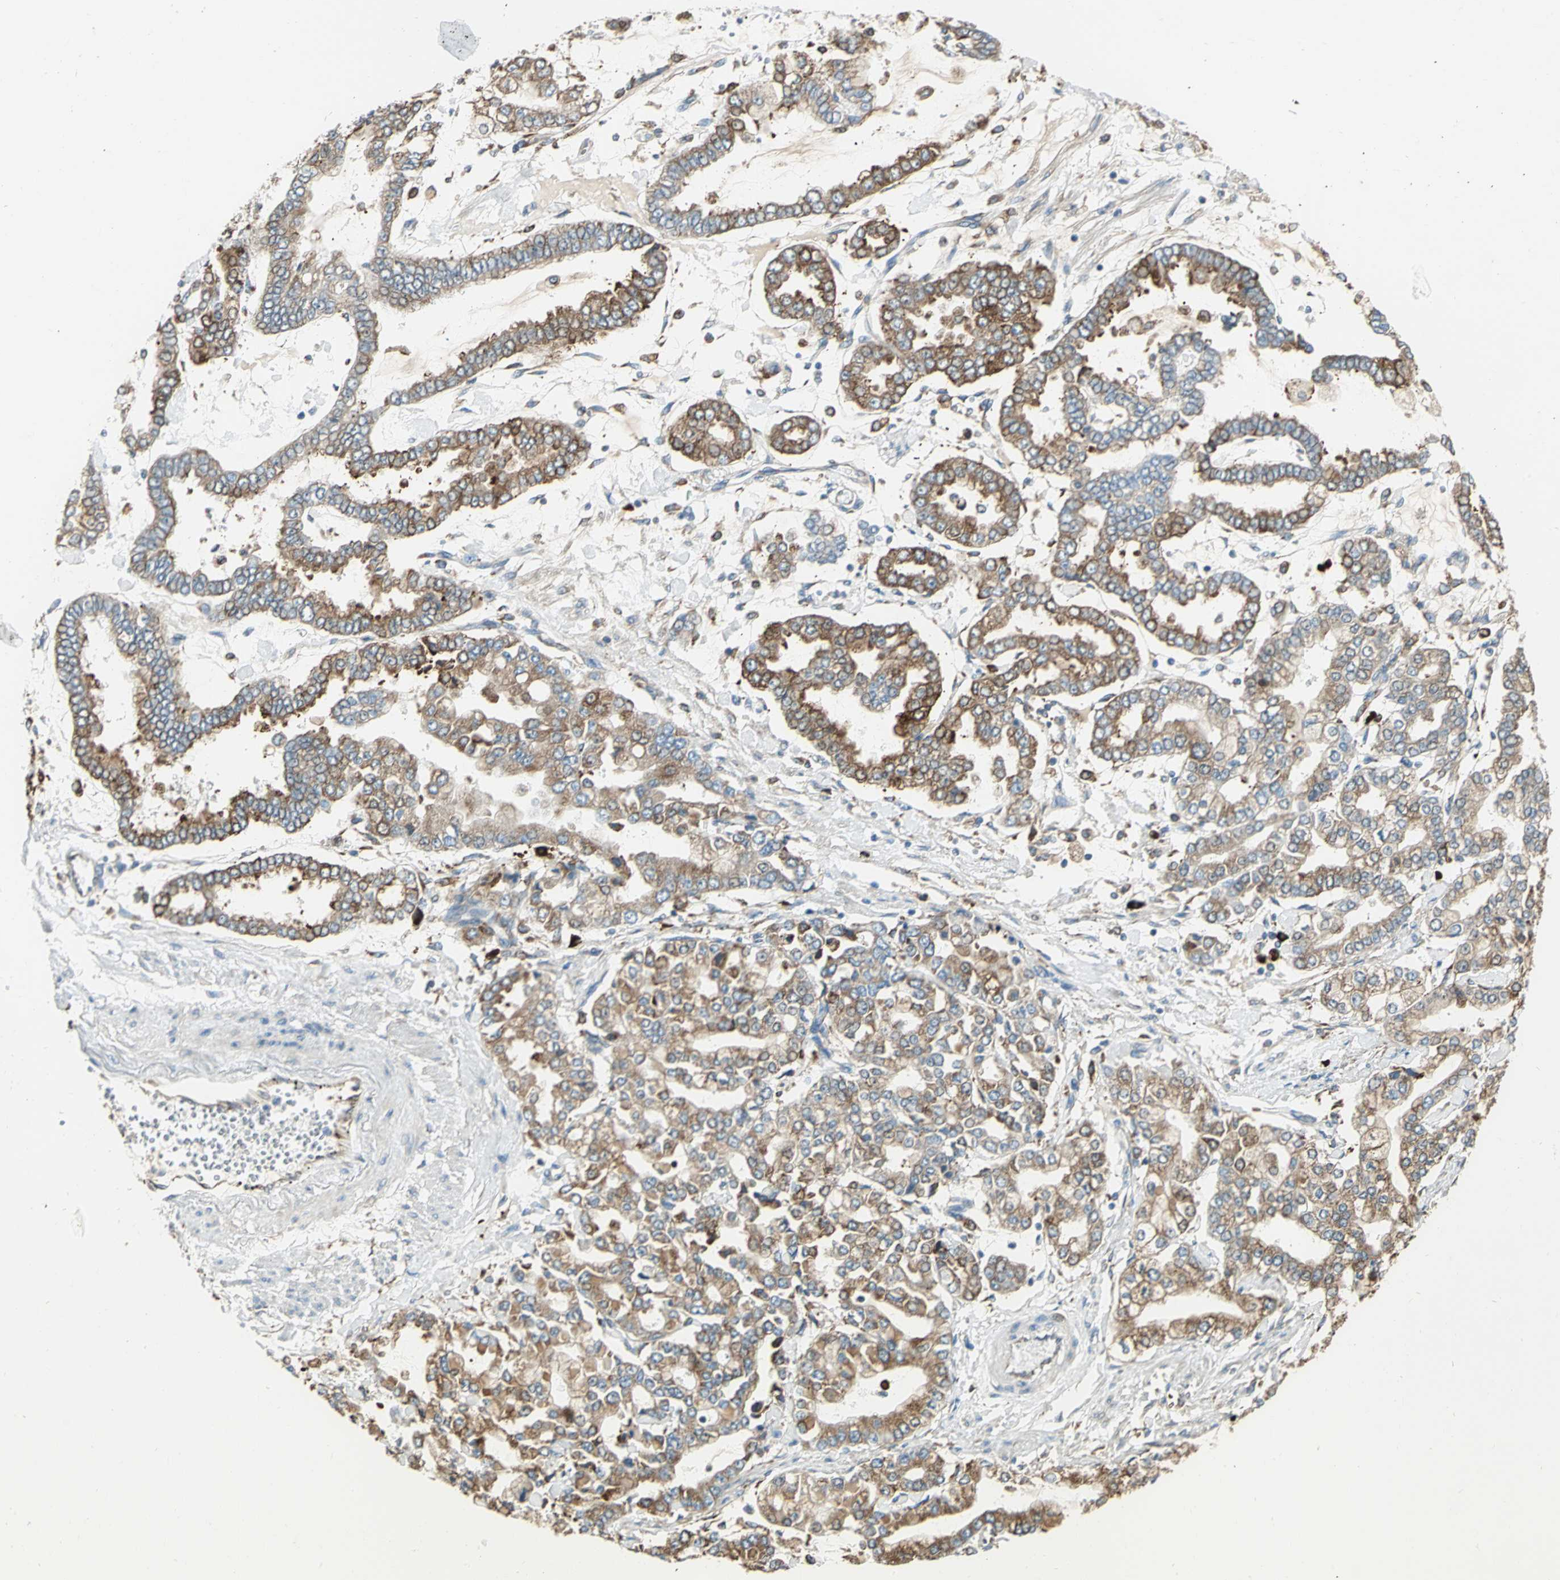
{"staining": {"intensity": "moderate", "quantity": ">75%", "location": "cytoplasmic/membranous"}, "tissue": "stomach cancer", "cell_type": "Tumor cells", "image_type": "cancer", "snomed": [{"axis": "morphology", "description": "Normal tissue, NOS"}, {"axis": "morphology", "description": "Adenocarcinoma, NOS"}, {"axis": "topography", "description": "Stomach, upper"}, {"axis": "topography", "description": "Stomach"}], "caption": "Immunohistochemical staining of human stomach cancer displays medium levels of moderate cytoplasmic/membranous staining in approximately >75% of tumor cells.", "gene": "PDIA4", "patient": {"sex": "male", "age": 76}}